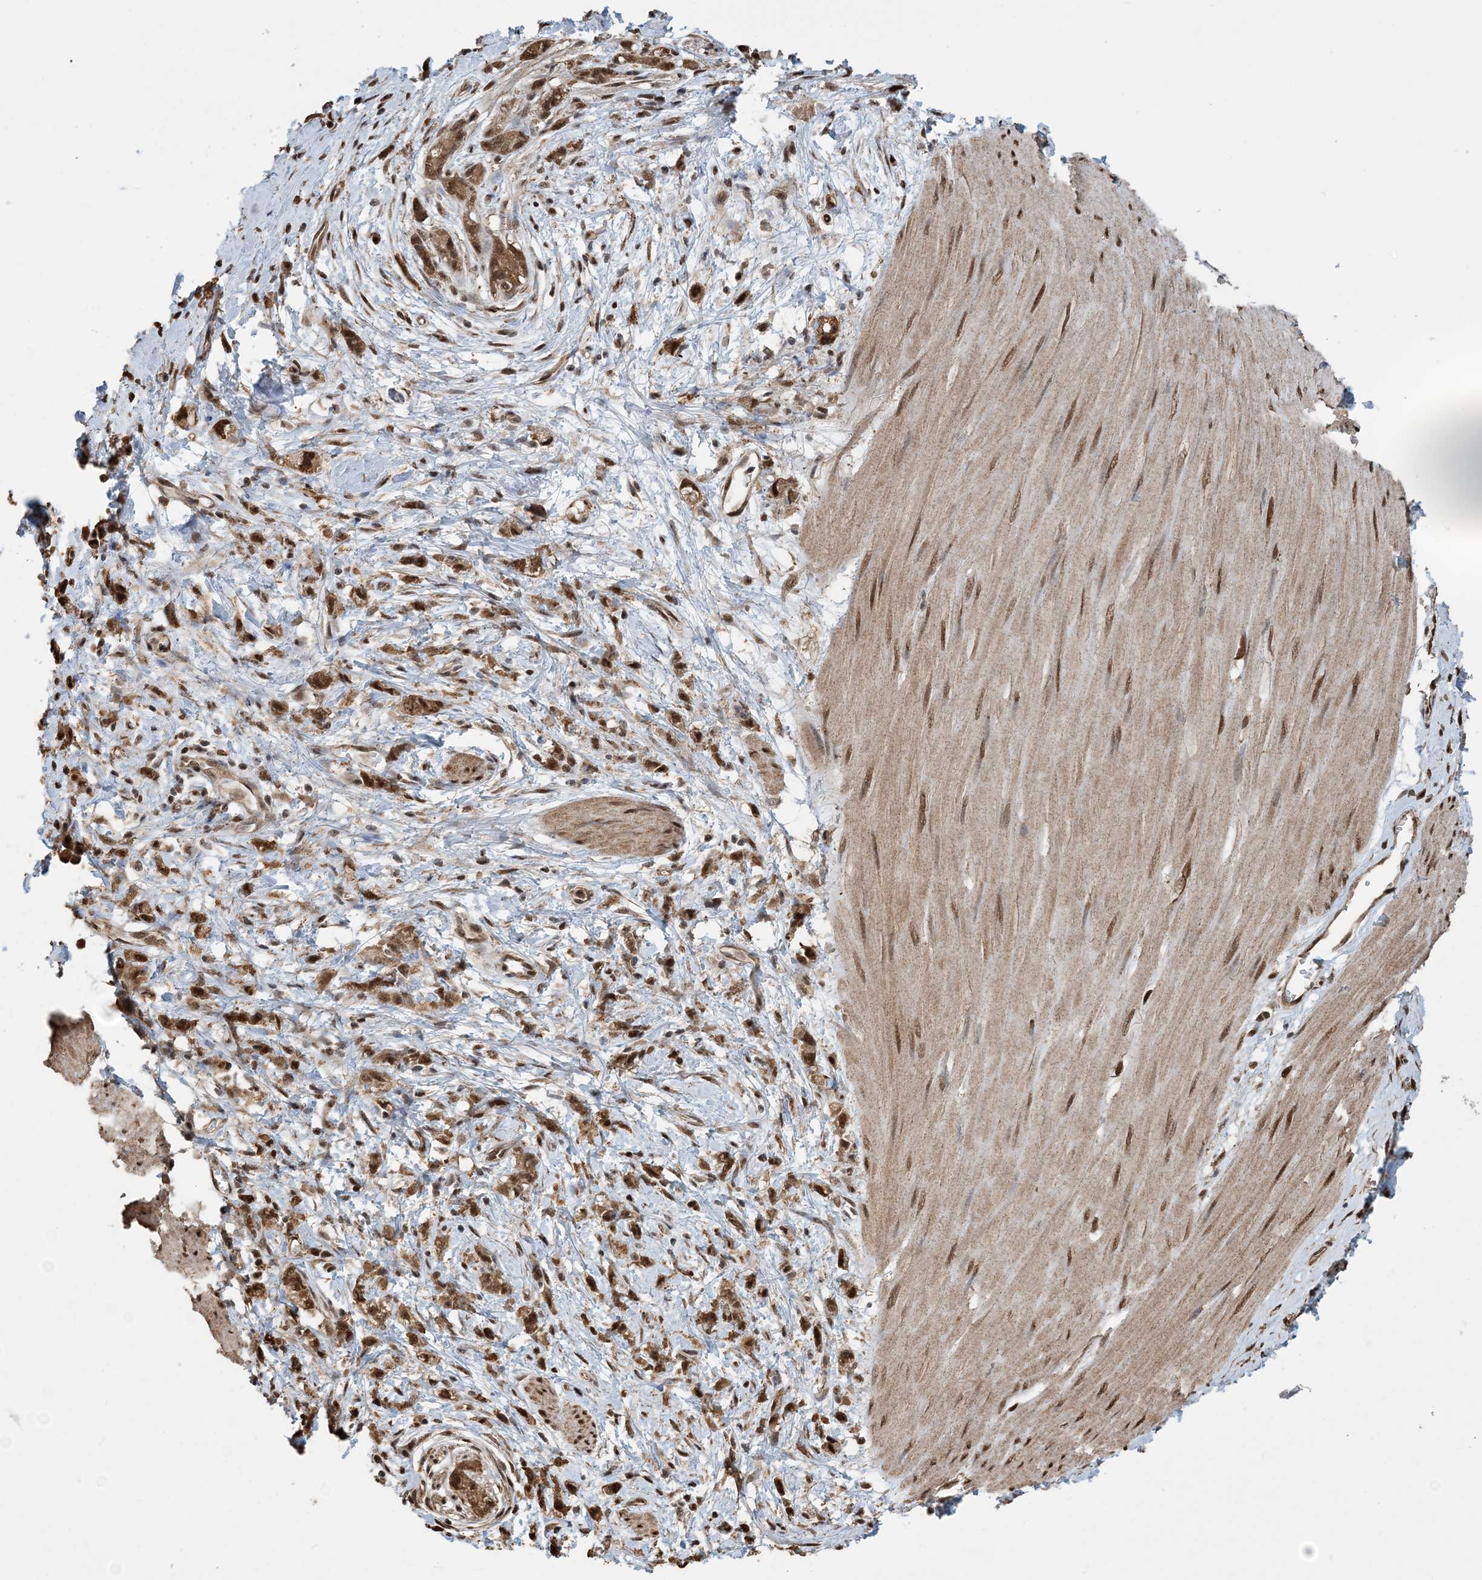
{"staining": {"intensity": "moderate", "quantity": ">75%", "location": "cytoplasmic/membranous,nuclear"}, "tissue": "stomach cancer", "cell_type": "Tumor cells", "image_type": "cancer", "snomed": [{"axis": "morphology", "description": "Adenocarcinoma, NOS"}, {"axis": "topography", "description": "Stomach"}], "caption": "Moderate cytoplasmic/membranous and nuclear expression is identified in approximately >75% of tumor cells in stomach cancer.", "gene": "HSPA1A", "patient": {"sex": "female", "age": 76}}